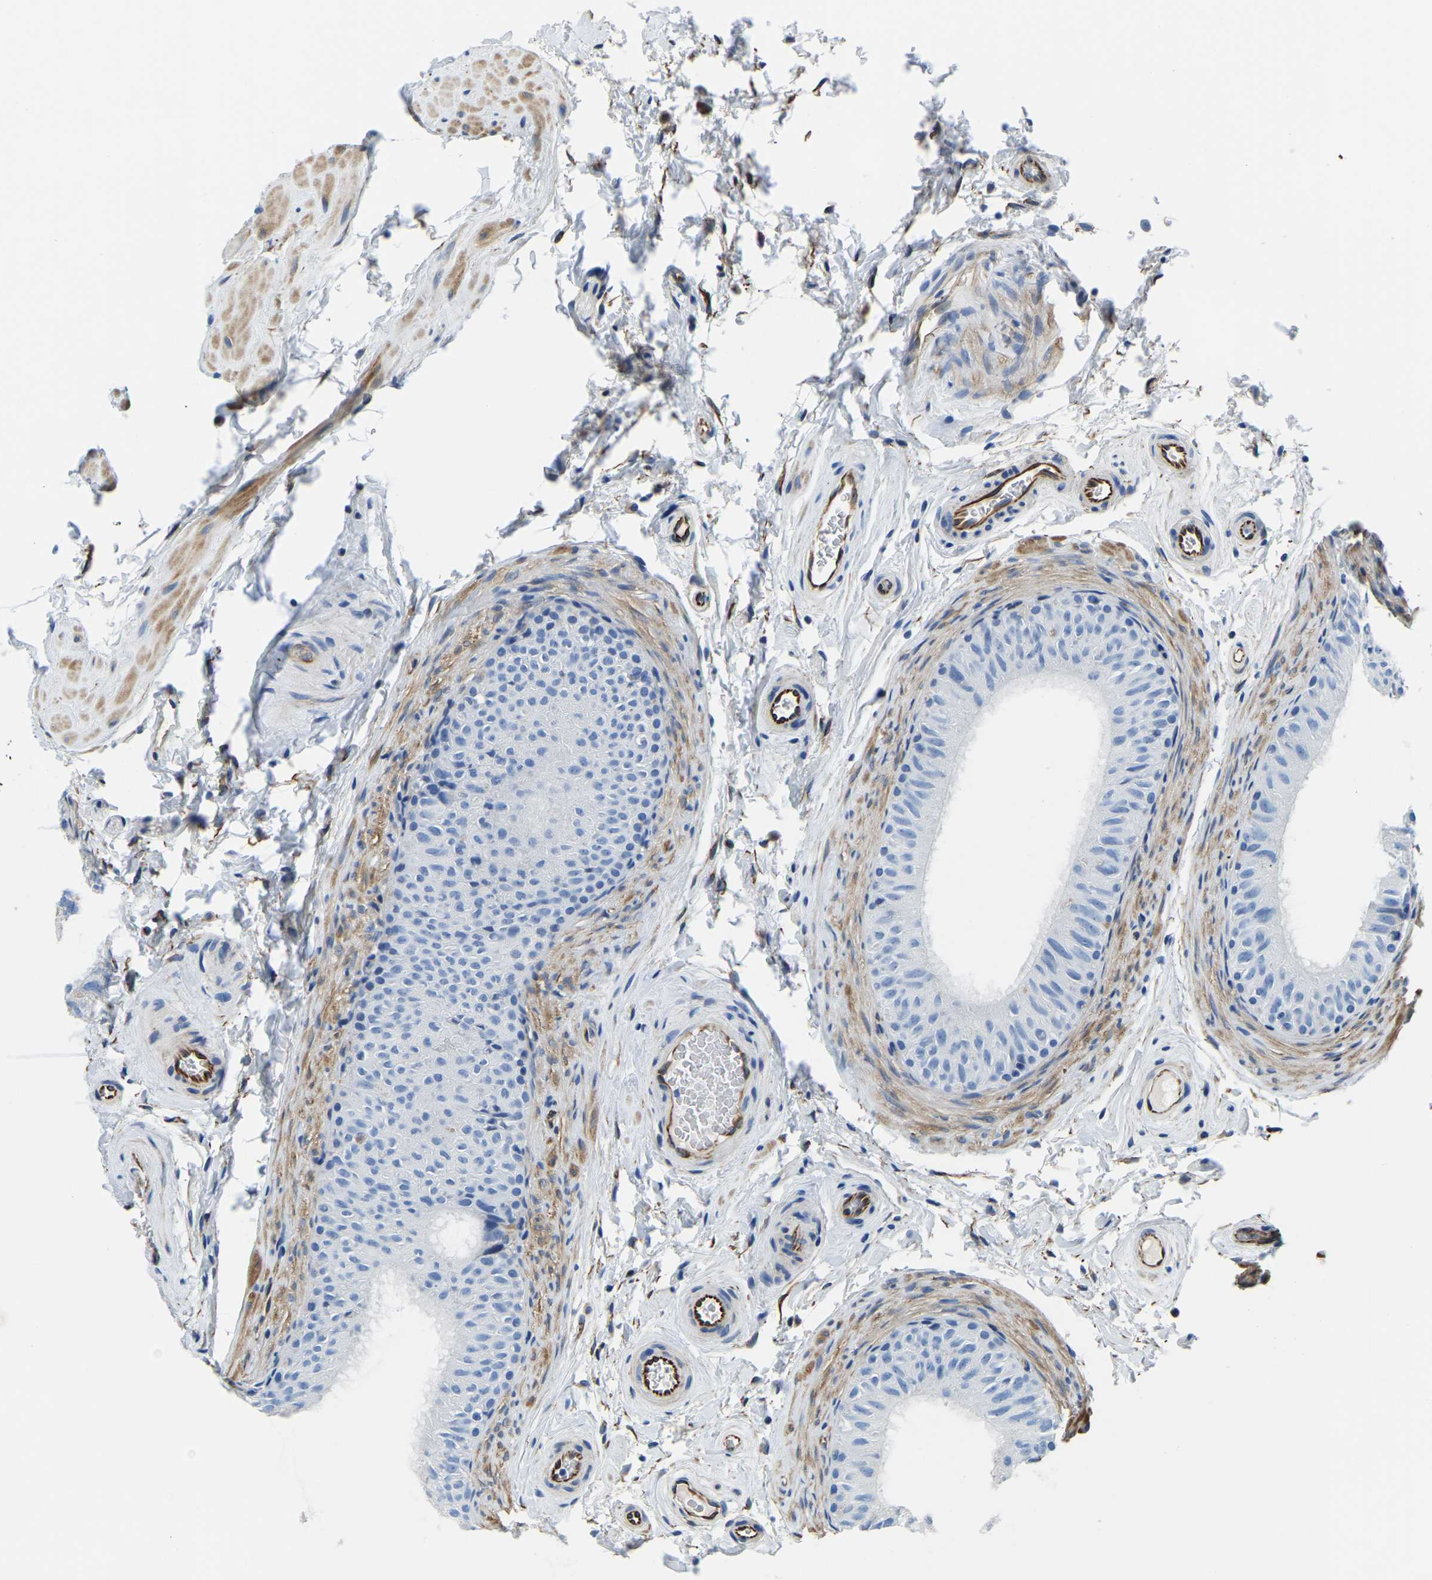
{"staining": {"intensity": "weak", "quantity": "<25%", "location": "cytoplasmic/membranous"}, "tissue": "epididymis", "cell_type": "Glandular cells", "image_type": "normal", "snomed": [{"axis": "morphology", "description": "Normal tissue, NOS"}, {"axis": "topography", "description": "Epididymis"}], "caption": "IHC image of benign epididymis stained for a protein (brown), which demonstrates no staining in glandular cells.", "gene": "MS4A3", "patient": {"sex": "male", "age": 34}}